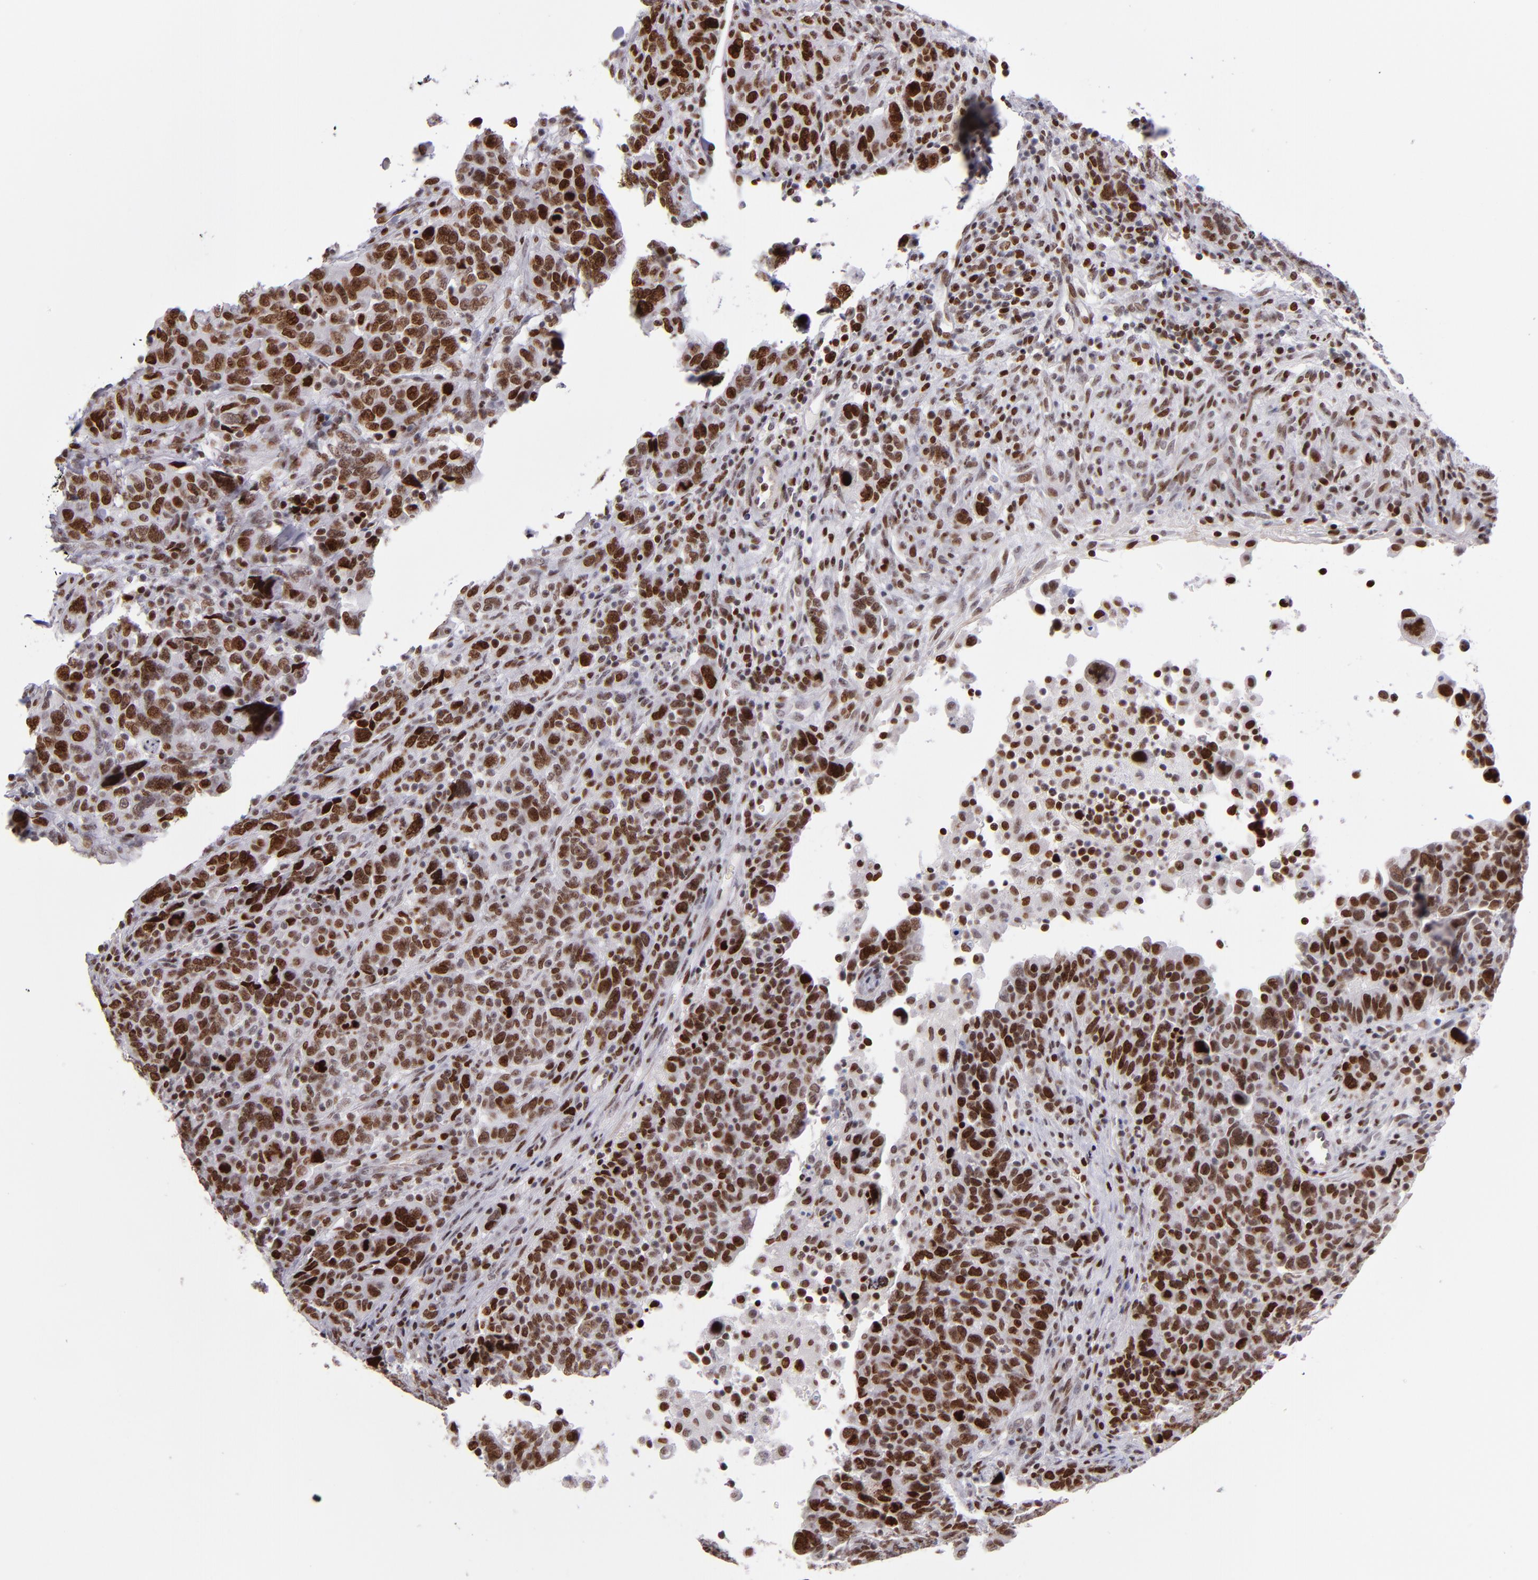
{"staining": {"intensity": "strong", "quantity": ">75%", "location": "nuclear"}, "tissue": "breast cancer", "cell_type": "Tumor cells", "image_type": "cancer", "snomed": [{"axis": "morphology", "description": "Duct carcinoma"}, {"axis": "topography", "description": "Breast"}], "caption": "Brown immunohistochemical staining in breast invasive ductal carcinoma reveals strong nuclear staining in approximately >75% of tumor cells.", "gene": "POLA1", "patient": {"sex": "female", "age": 37}}